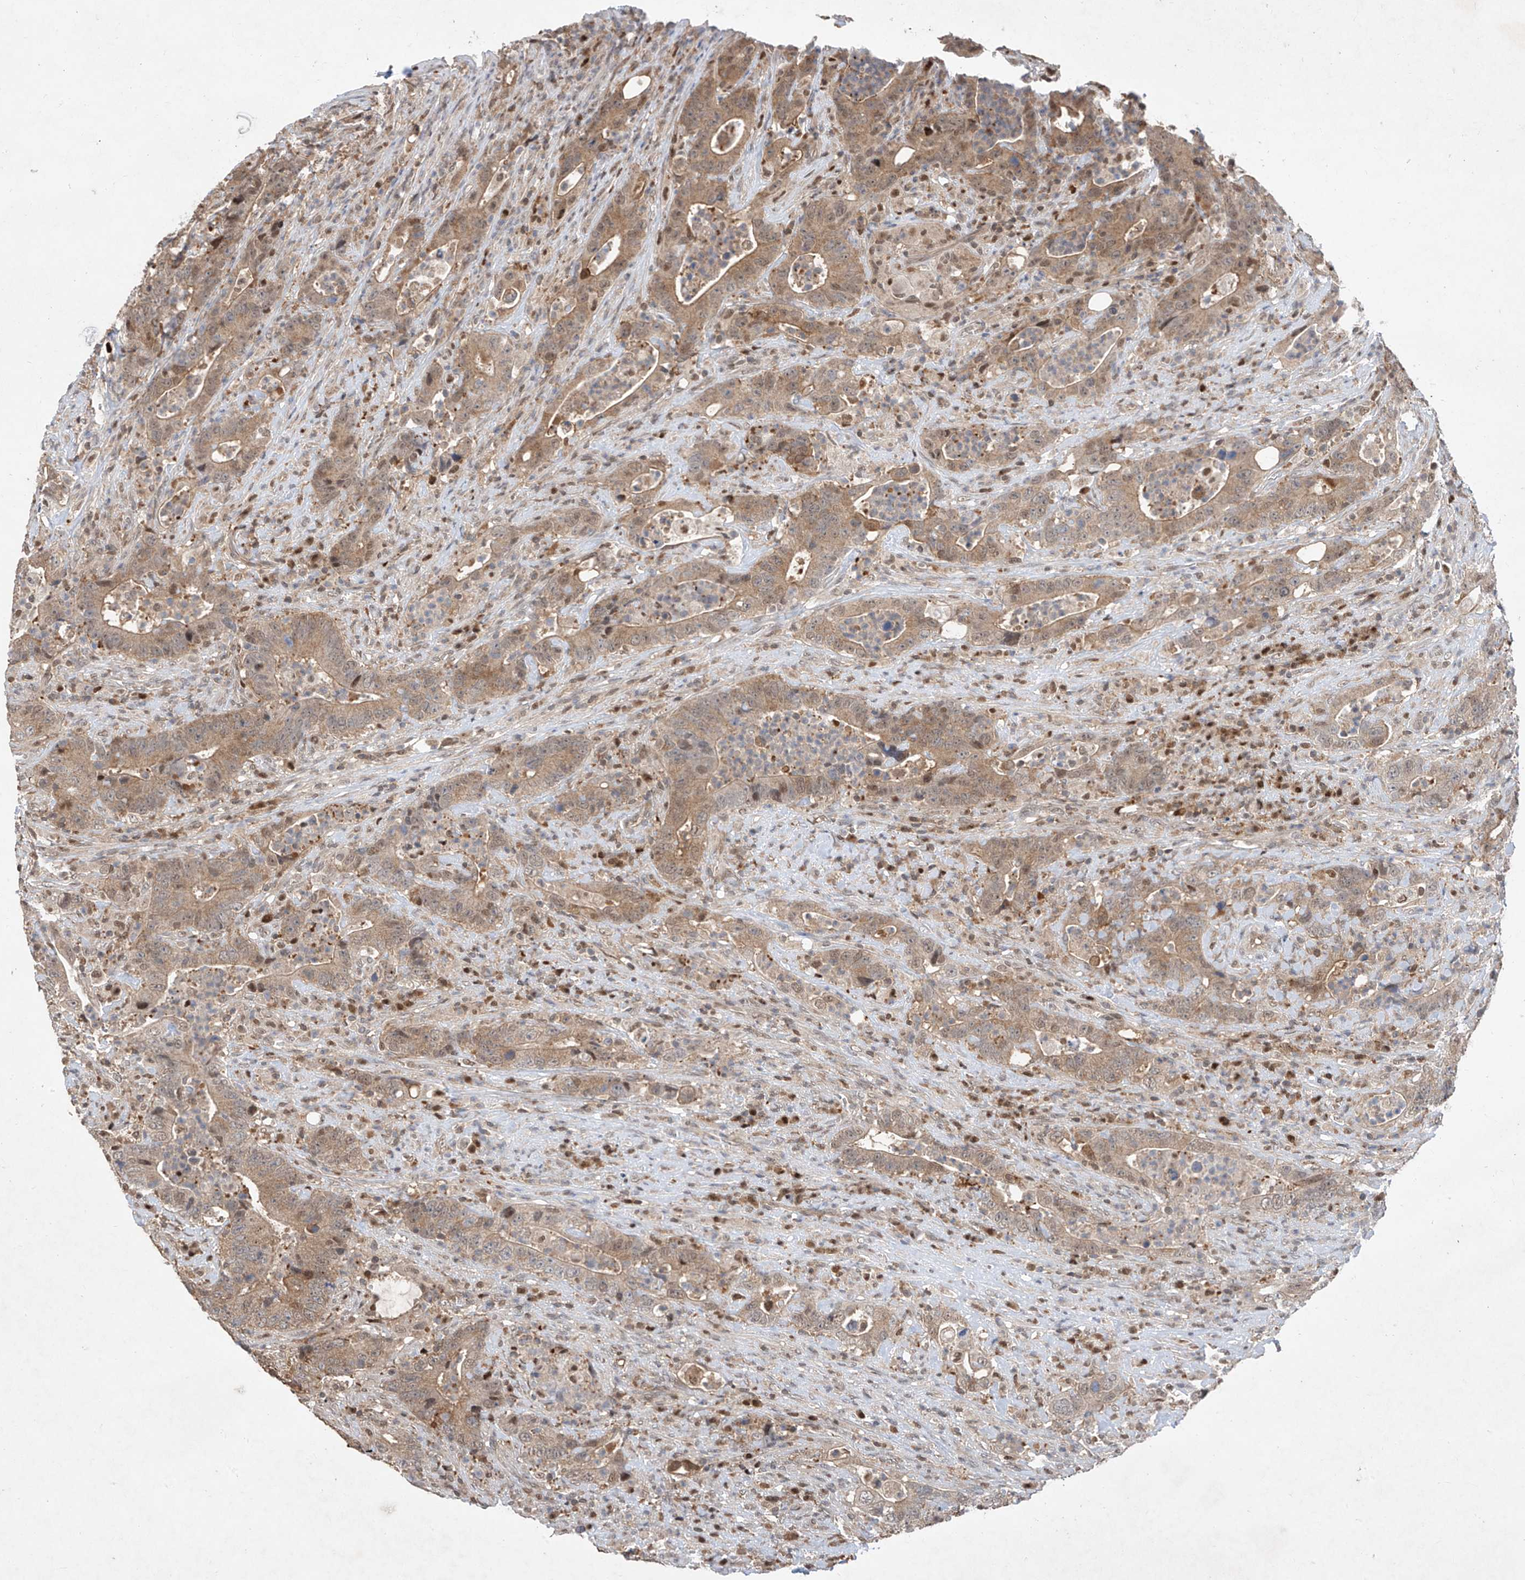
{"staining": {"intensity": "weak", "quantity": ">75%", "location": "cytoplasmic/membranous"}, "tissue": "colorectal cancer", "cell_type": "Tumor cells", "image_type": "cancer", "snomed": [{"axis": "morphology", "description": "Adenocarcinoma, NOS"}, {"axis": "topography", "description": "Colon"}], "caption": "This image shows immunohistochemistry (IHC) staining of colorectal adenocarcinoma, with low weak cytoplasmic/membranous expression in approximately >75% of tumor cells.", "gene": "ZNF358", "patient": {"sex": "female", "age": 75}}